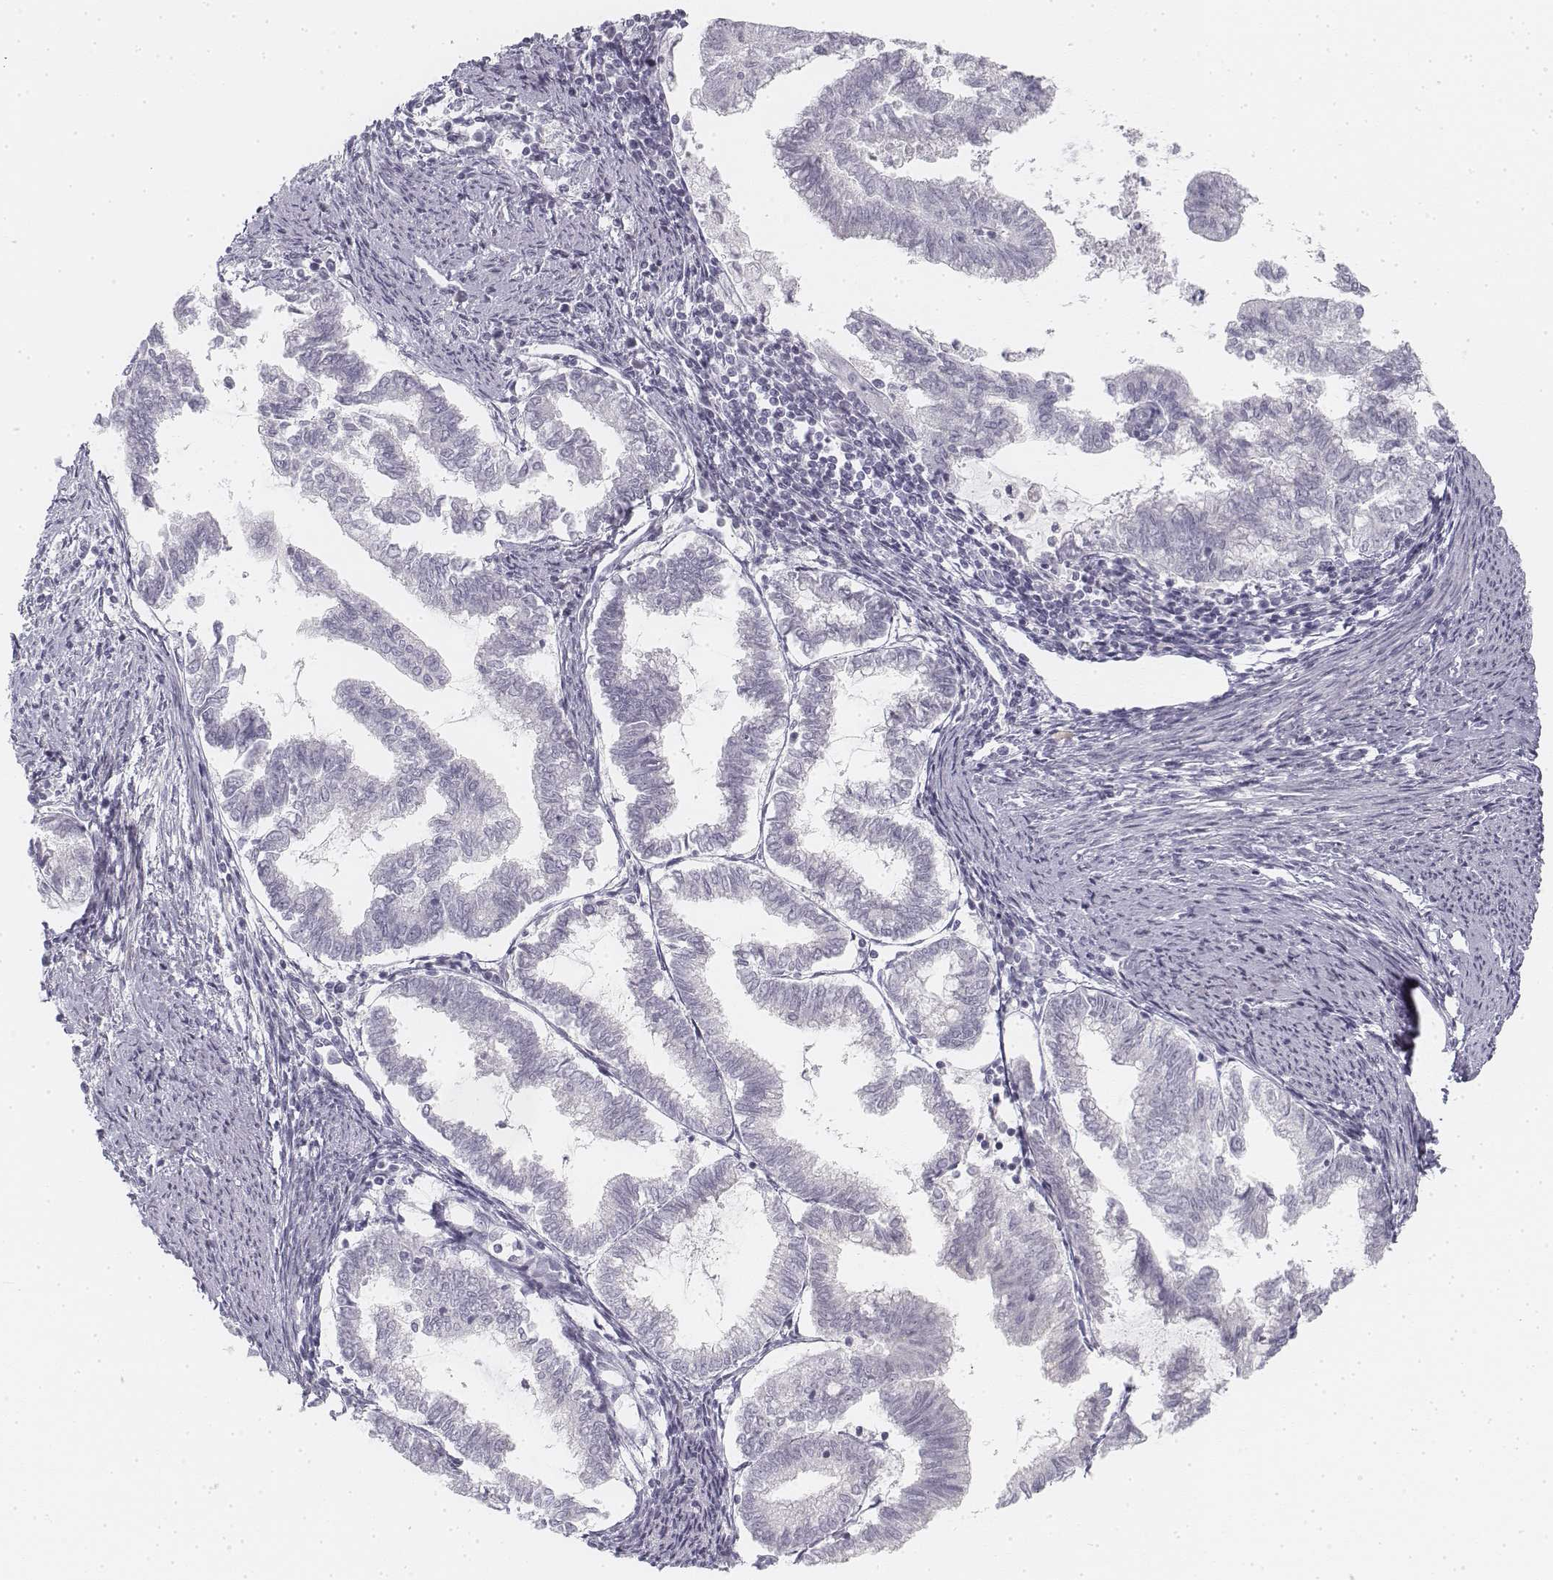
{"staining": {"intensity": "negative", "quantity": "none", "location": "none"}, "tissue": "endometrial cancer", "cell_type": "Tumor cells", "image_type": "cancer", "snomed": [{"axis": "morphology", "description": "Adenocarcinoma, NOS"}, {"axis": "topography", "description": "Endometrium"}], "caption": "The micrograph shows no significant expression in tumor cells of endometrial cancer (adenocarcinoma).", "gene": "KRT25", "patient": {"sex": "female", "age": 79}}